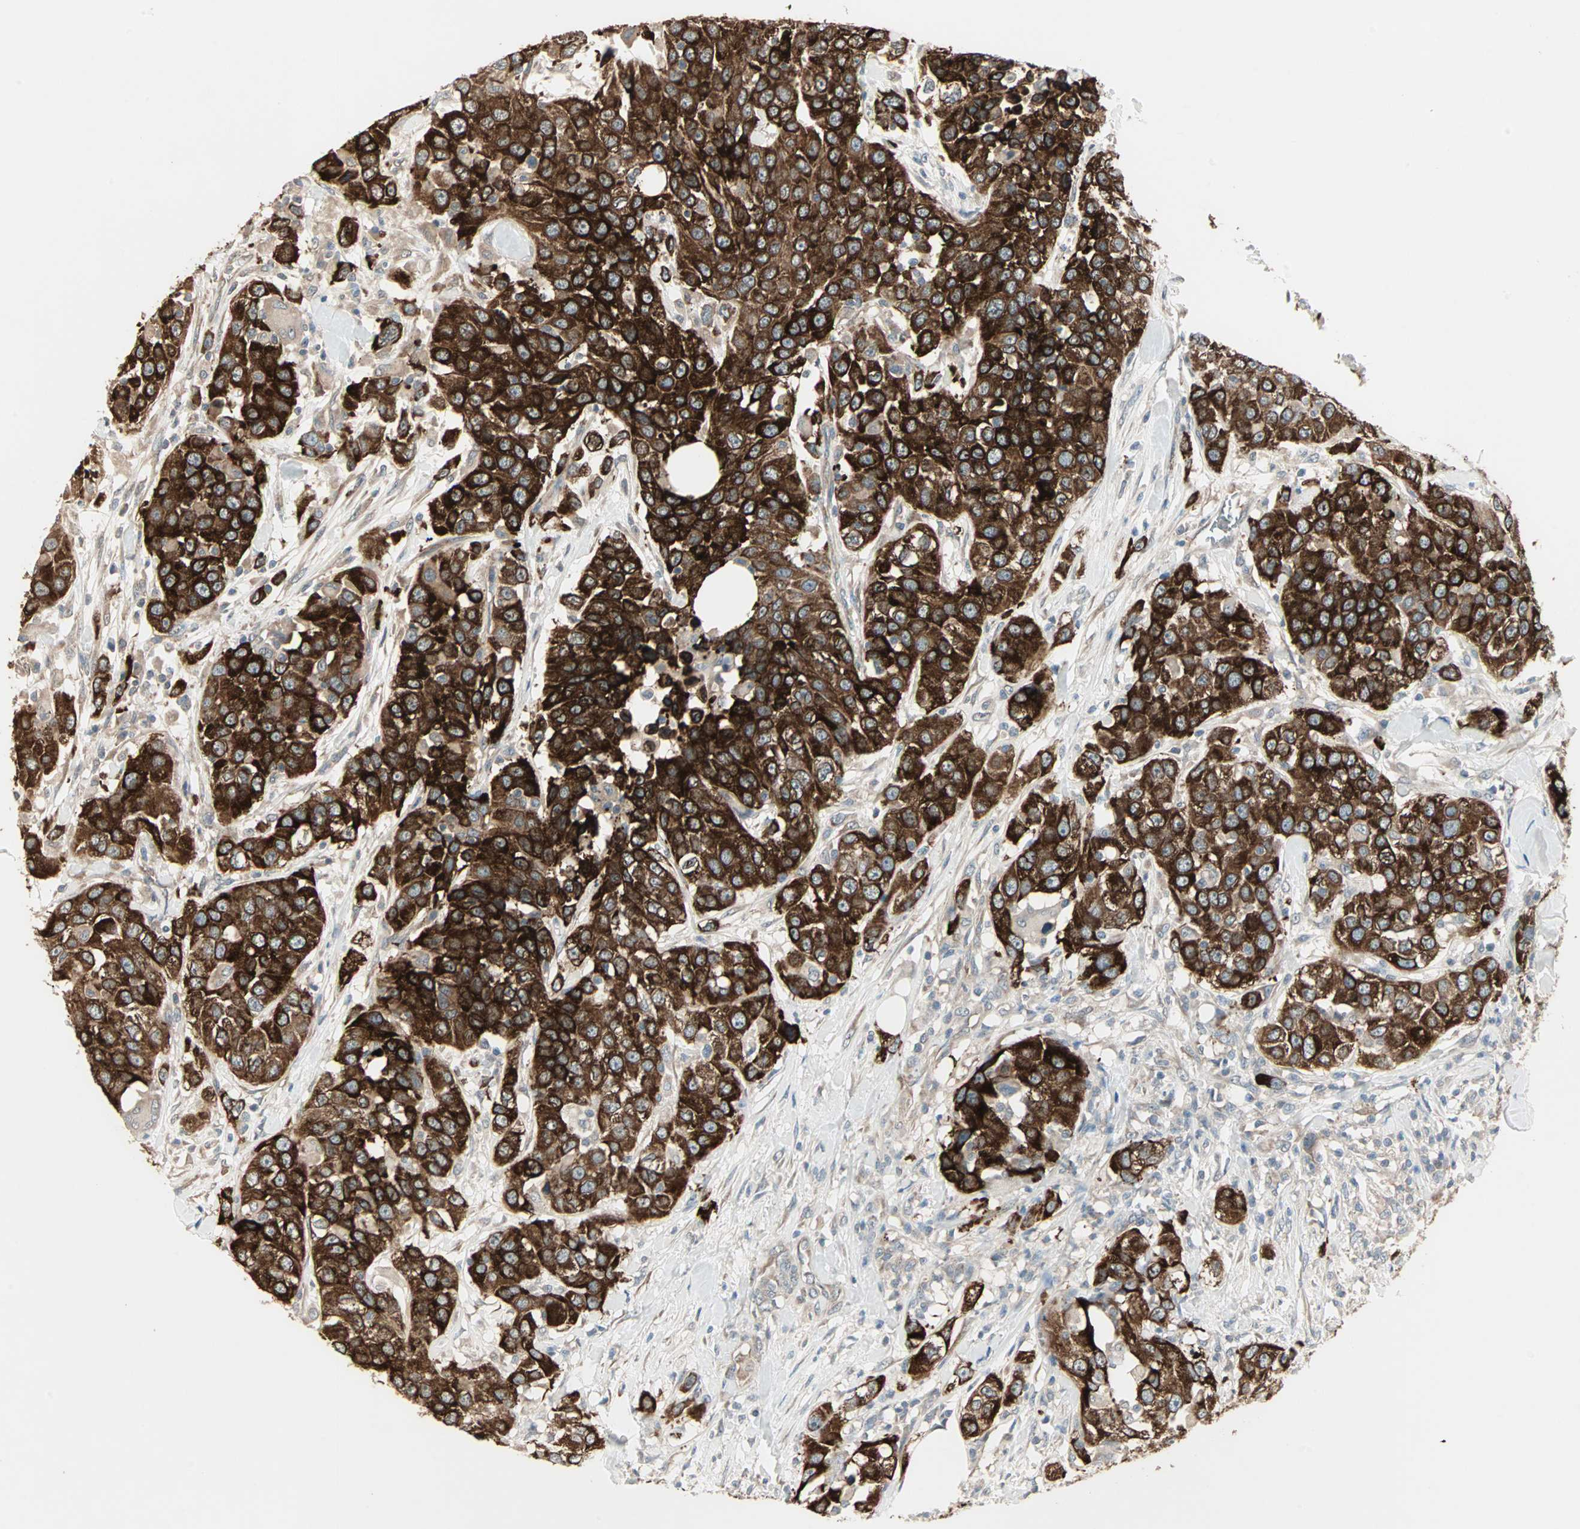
{"staining": {"intensity": "strong", "quantity": ">75%", "location": "cytoplasmic/membranous"}, "tissue": "urothelial cancer", "cell_type": "Tumor cells", "image_type": "cancer", "snomed": [{"axis": "morphology", "description": "Urothelial carcinoma, High grade"}, {"axis": "topography", "description": "Urinary bladder"}], "caption": "Protein expression analysis of urothelial carcinoma (high-grade) exhibits strong cytoplasmic/membranous positivity in approximately >75% of tumor cells.", "gene": "ZFP36", "patient": {"sex": "female", "age": 80}}